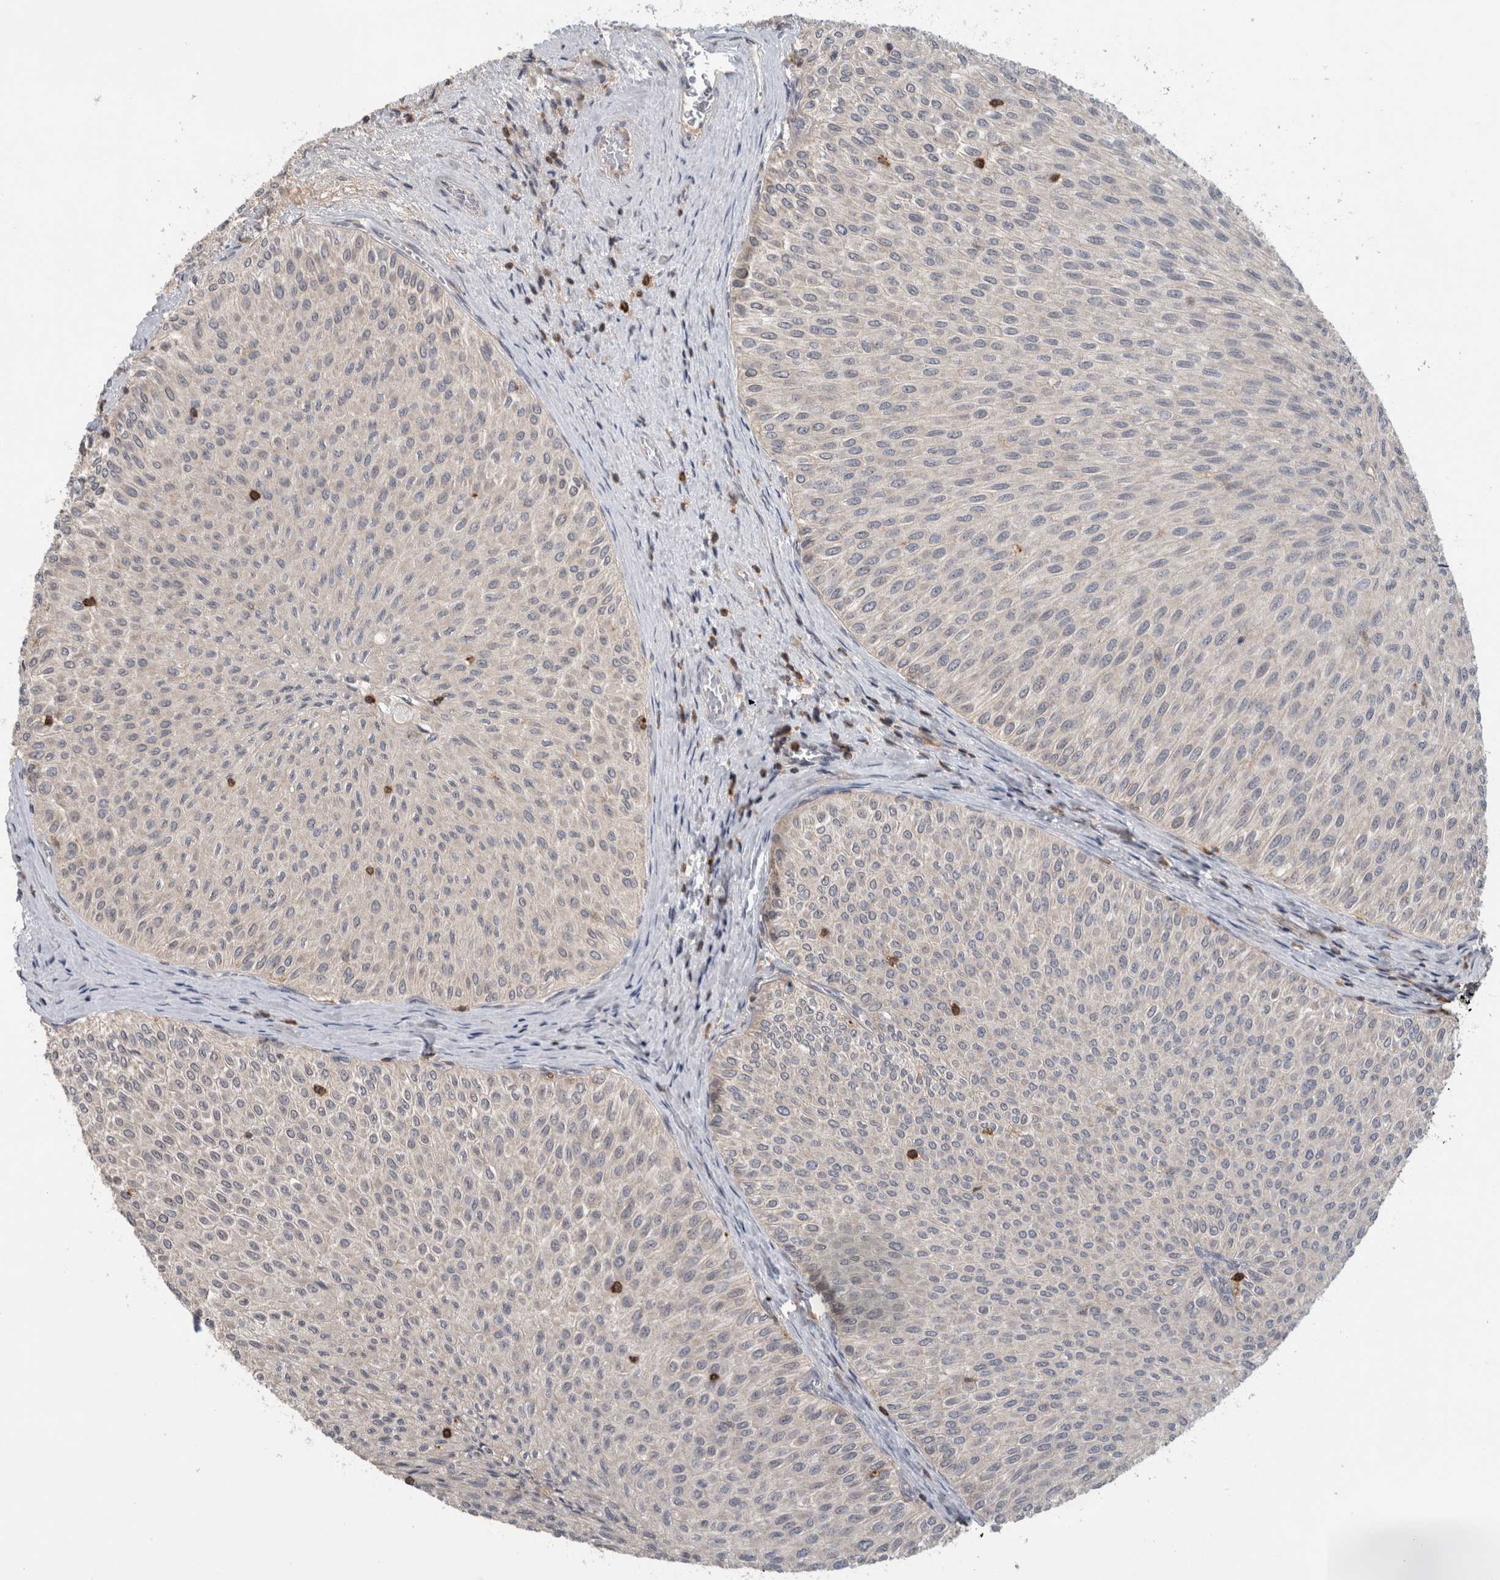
{"staining": {"intensity": "negative", "quantity": "none", "location": "none"}, "tissue": "urothelial cancer", "cell_type": "Tumor cells", "image_type": "cancer", "snomed": [{"axis": "morphology", "description": "Urothelial carcinoma, Low grade"}, {"axis": "topography", "description": "Urinary bladder"}], "caption": "Tumor cells are negative for brown protein staining in low-grade urothelial carcinoma.", "gene": "GFRA2", "patient": {"sex": "male", "age": 78}}